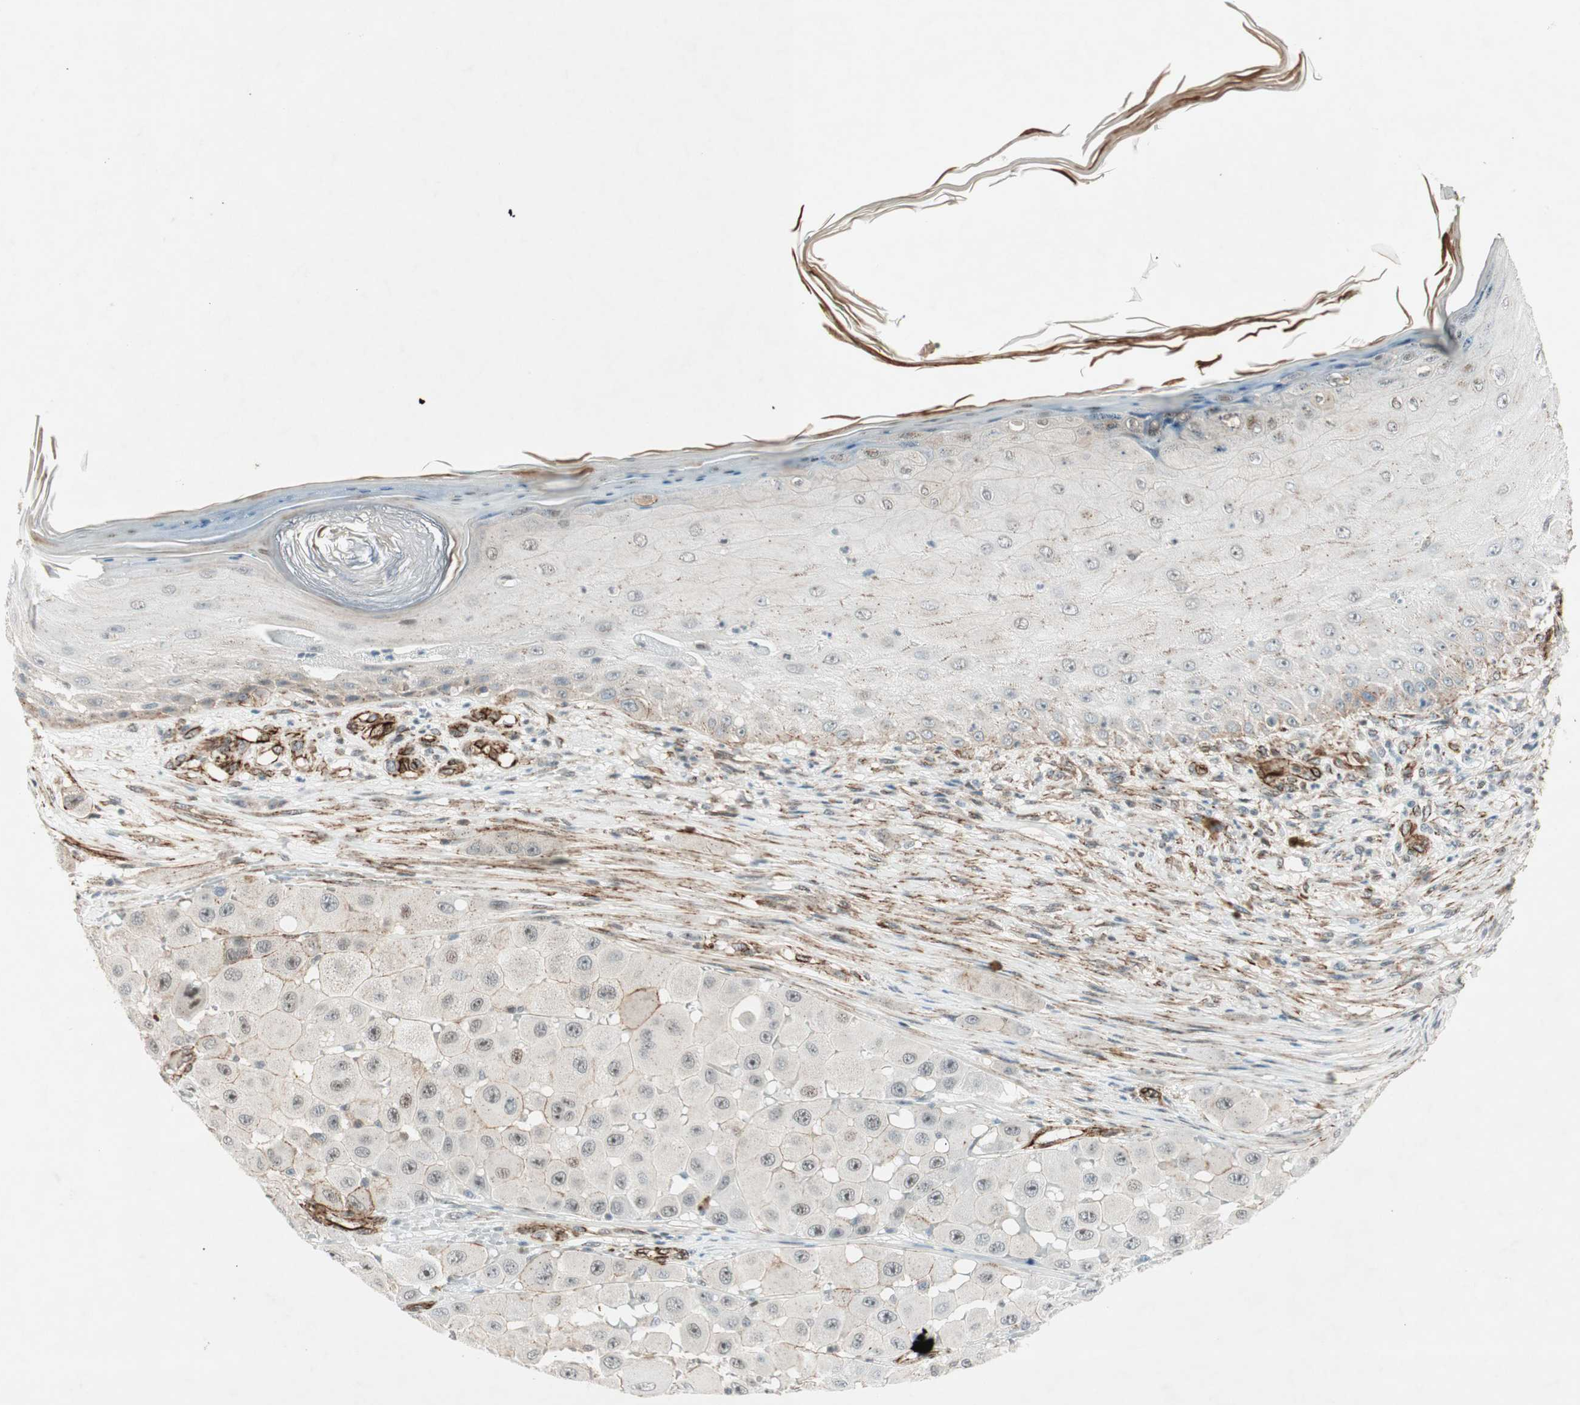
{"staining": {"intensity": "weak", "quantity": "<25%", "location": "cytoplasmic/membranous"}, "tissue": "melanoma", "cell_type": "Tumor cells", "image_type": "cancer", "snomed": [{"axis": "morphology", "description": "Malignant melanoma, NOS"}, {"axis": "topography", "description": "Skin"}], "caption": "Immunohistochemistry image of malignant melanoma stained for a protein (brown), which exhibits no positivity in tumor cells. The staining is performed using DAB brown chromogen with nuclei counter-stained in using hematoxylin.", "gene": "CDK19", "patient": {"sex": "female", "age": 81}}